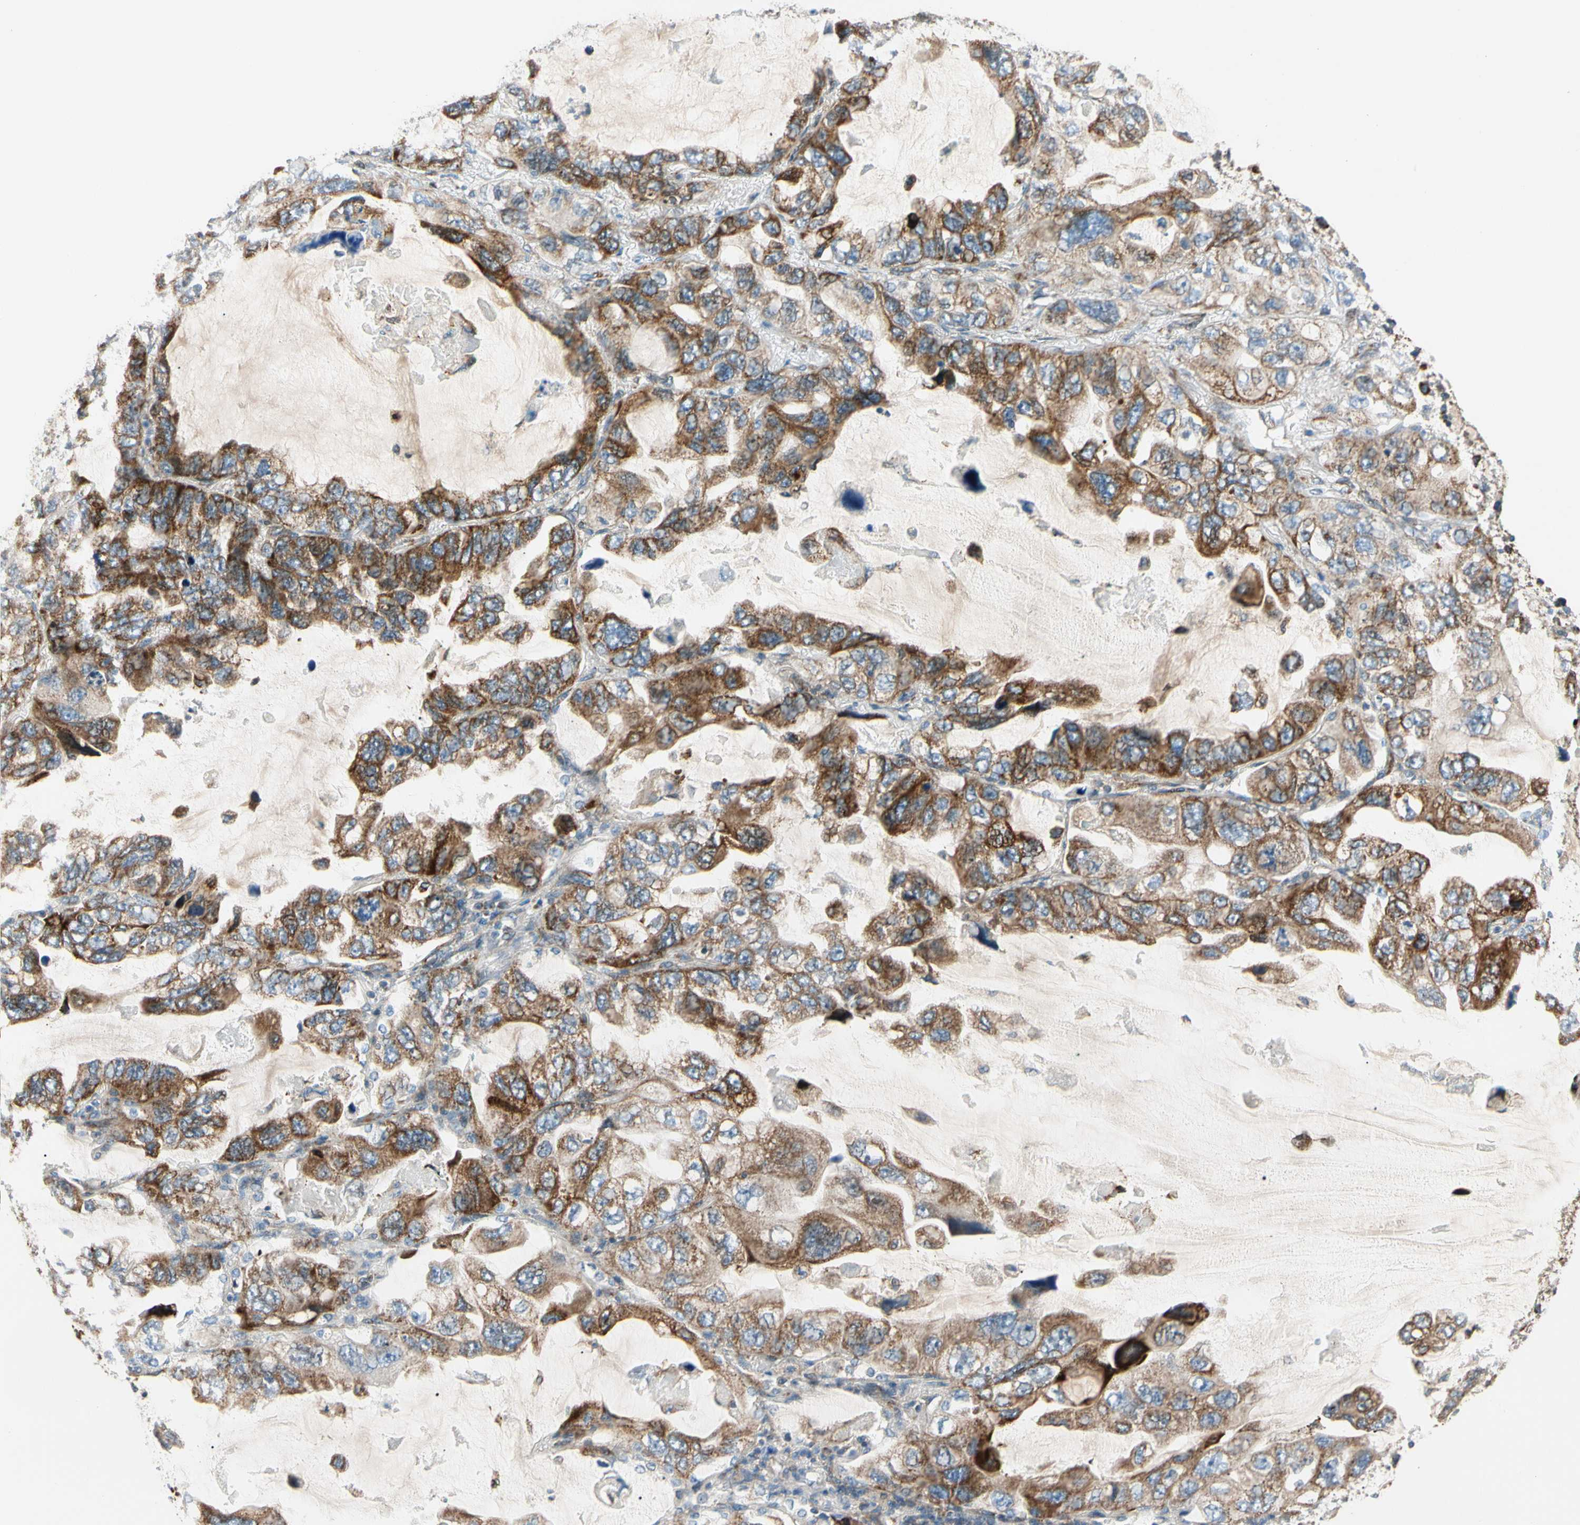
{"staining": {"intensity": "moderate", "quantity": ">75%", "location": "cytoplasmic/membranous"}, "tissue": "lung cancer", "cell_type": "Tumor cells", "image_type": "cancer", "snomed": [{"axis": "morphology", "description": "Squamous cell carcinoma, NOS"}, {"axis": "topography", "description": "Lung"}], "caption": "Protein staining of squamous cell carcinoma (lung) tissue reveals moderate cytoplasmic/membranous expression in approximately >75% of tumor cells.", "gene": "MRPL9", "patient": {"sex": "female", "age": 73}}